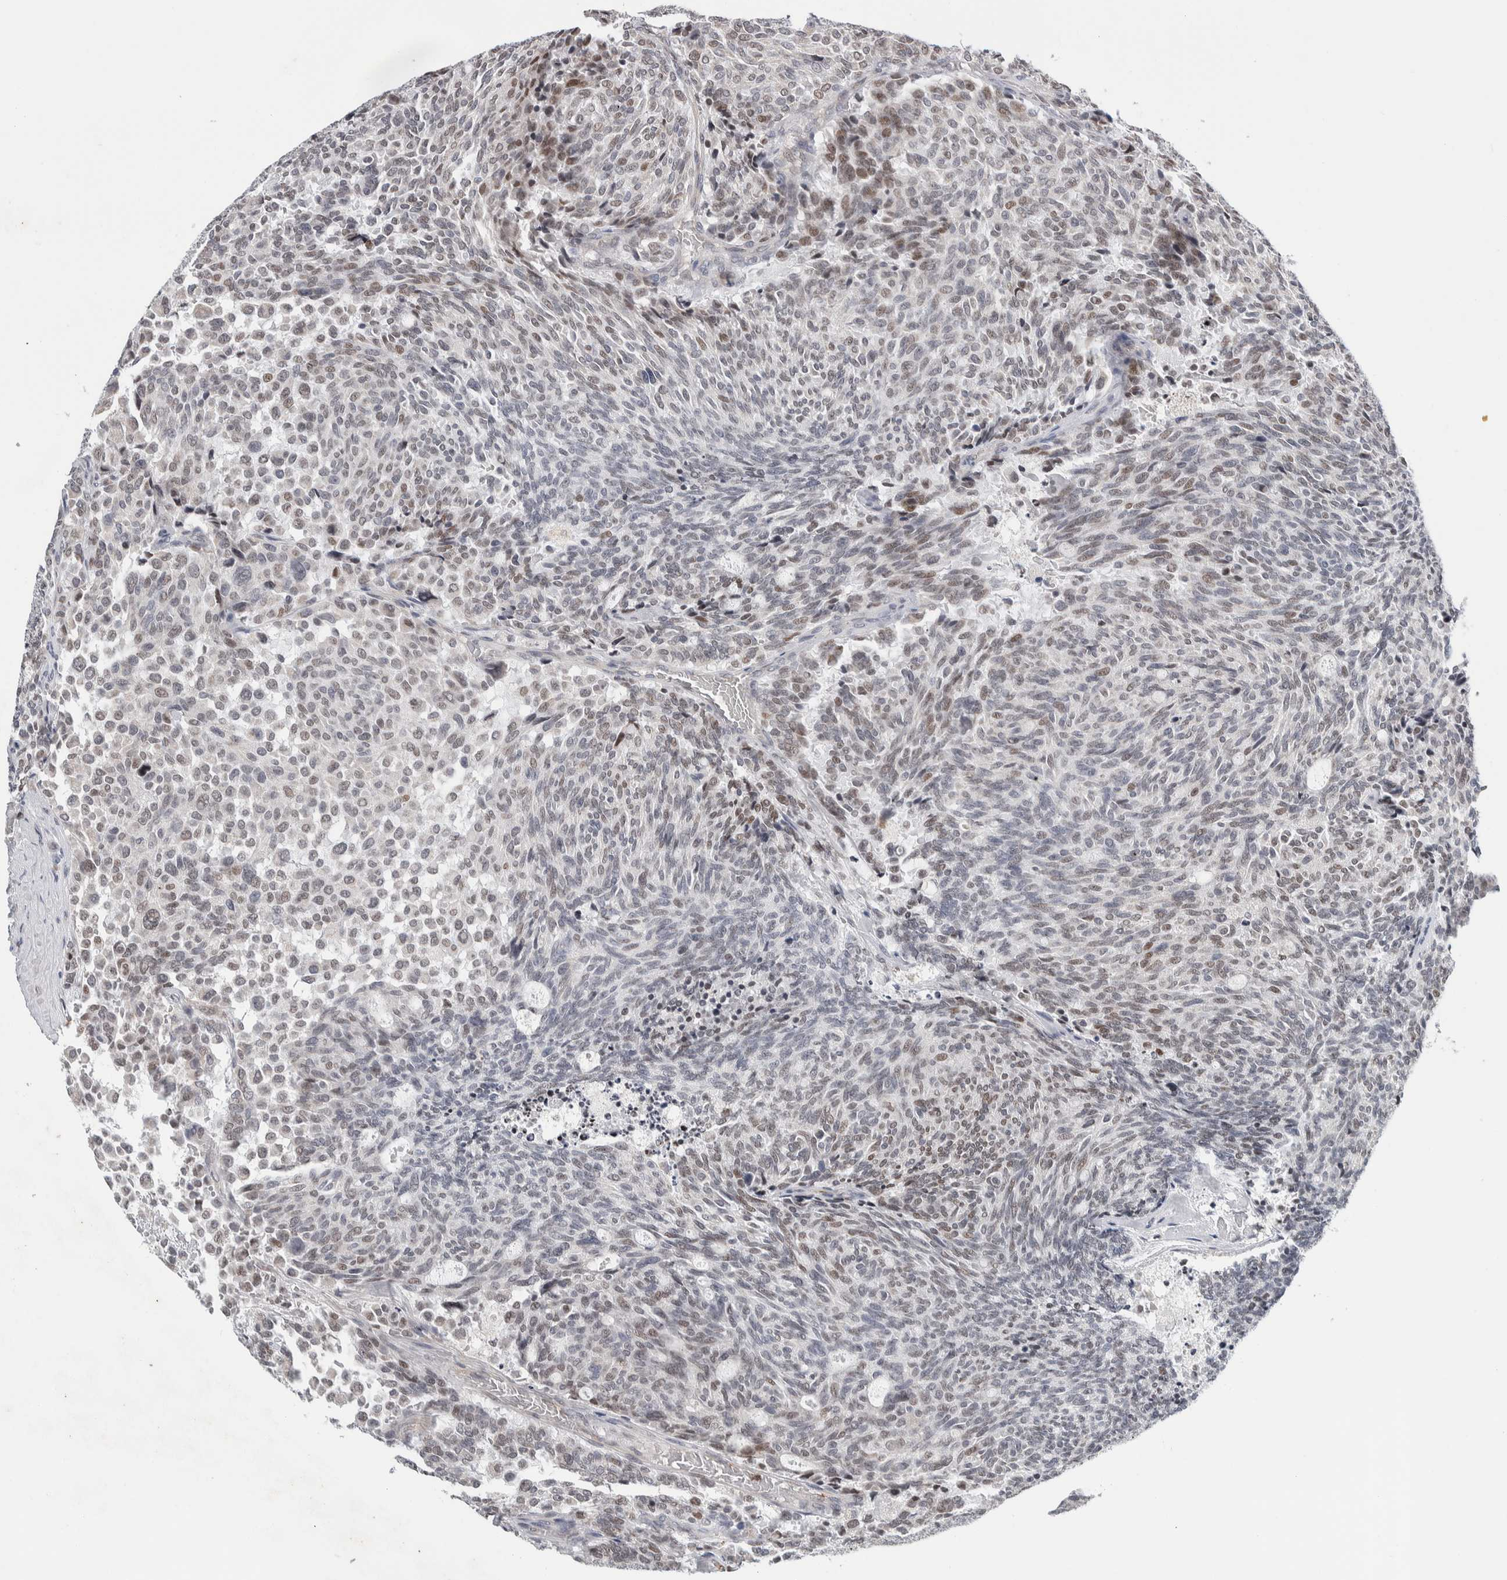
{"staining": {"intensity": "moderate", "quantity": "25%-75%", "location": "nuclear"}, "tissue": "carcinoid", "cell_type": "Tumor cells", "image_type": "cancer", "snomed": [{"axis": "morphology", "description": "Carcinoid, malignant, NOS"}, {"axis": "topography", "description": "Pancreas"}], "caption": "This is an image of IHC staining of carcinoid, which shows moderate positivity in the nuclear of tumor cells.", "gene": "NEUROD1", "patient": {"sex": "female", "age": 54}}